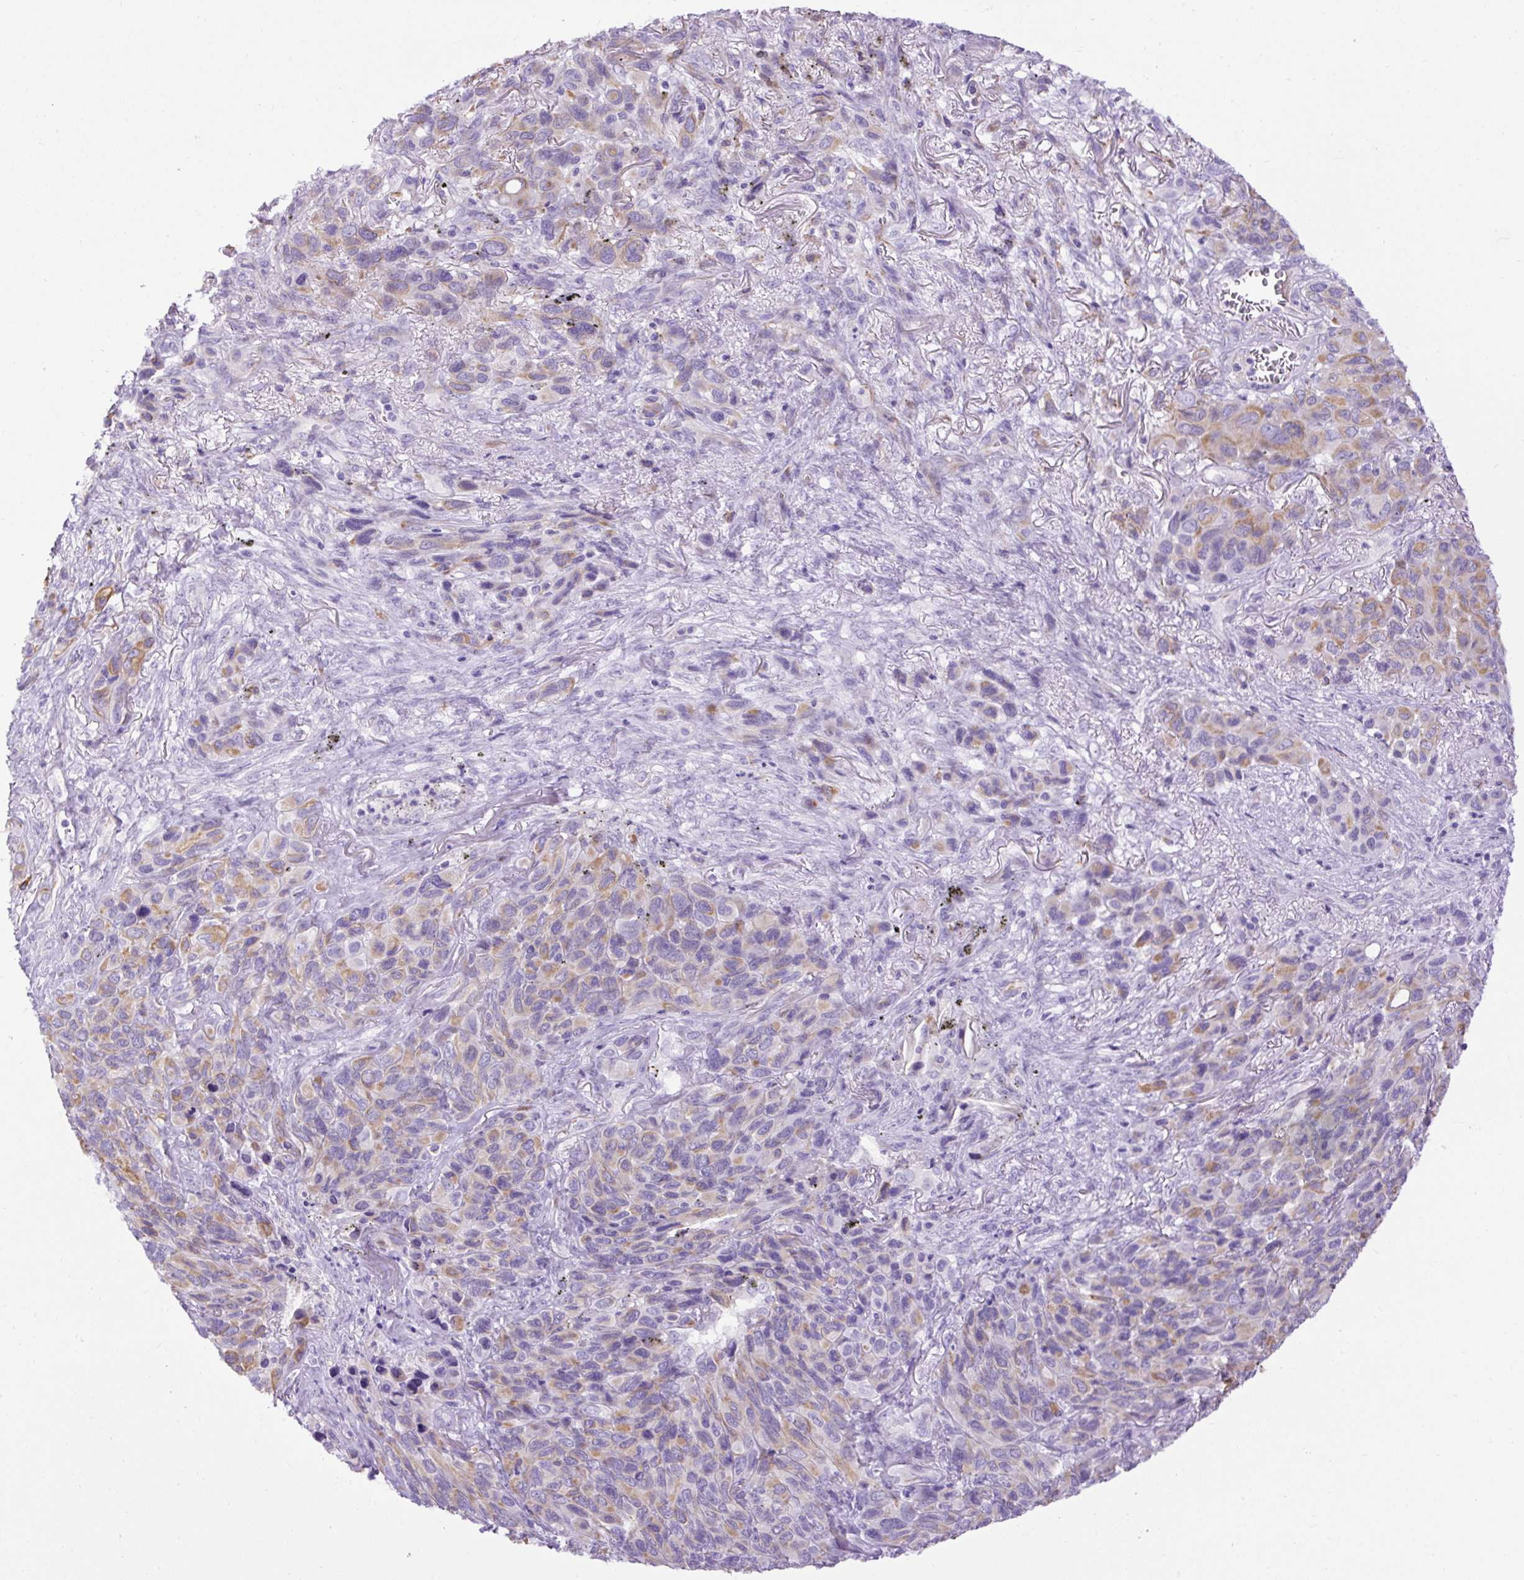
{"staining": {"intensity": "moderate", "quantity": "<25%", "location": "cytoplasmic/membranous"}, "tissue": "melanoma", "cell_type": "Tumor cells", "image_type": "cancer", "snomed": [{"axis": "morphology", "description": "Malignant melanoma, Metastatic site"}, {"axis": "topography", "description": "Lung"}], "caption": "There is low levels of moderate cytoplasmic/membranous positivity in tumor cells of melanoma, as demonstrated by immunohistochemical staining (brown color).", "gene": "SPTBN5", "patient": {"sex": "male", "age": 48}}